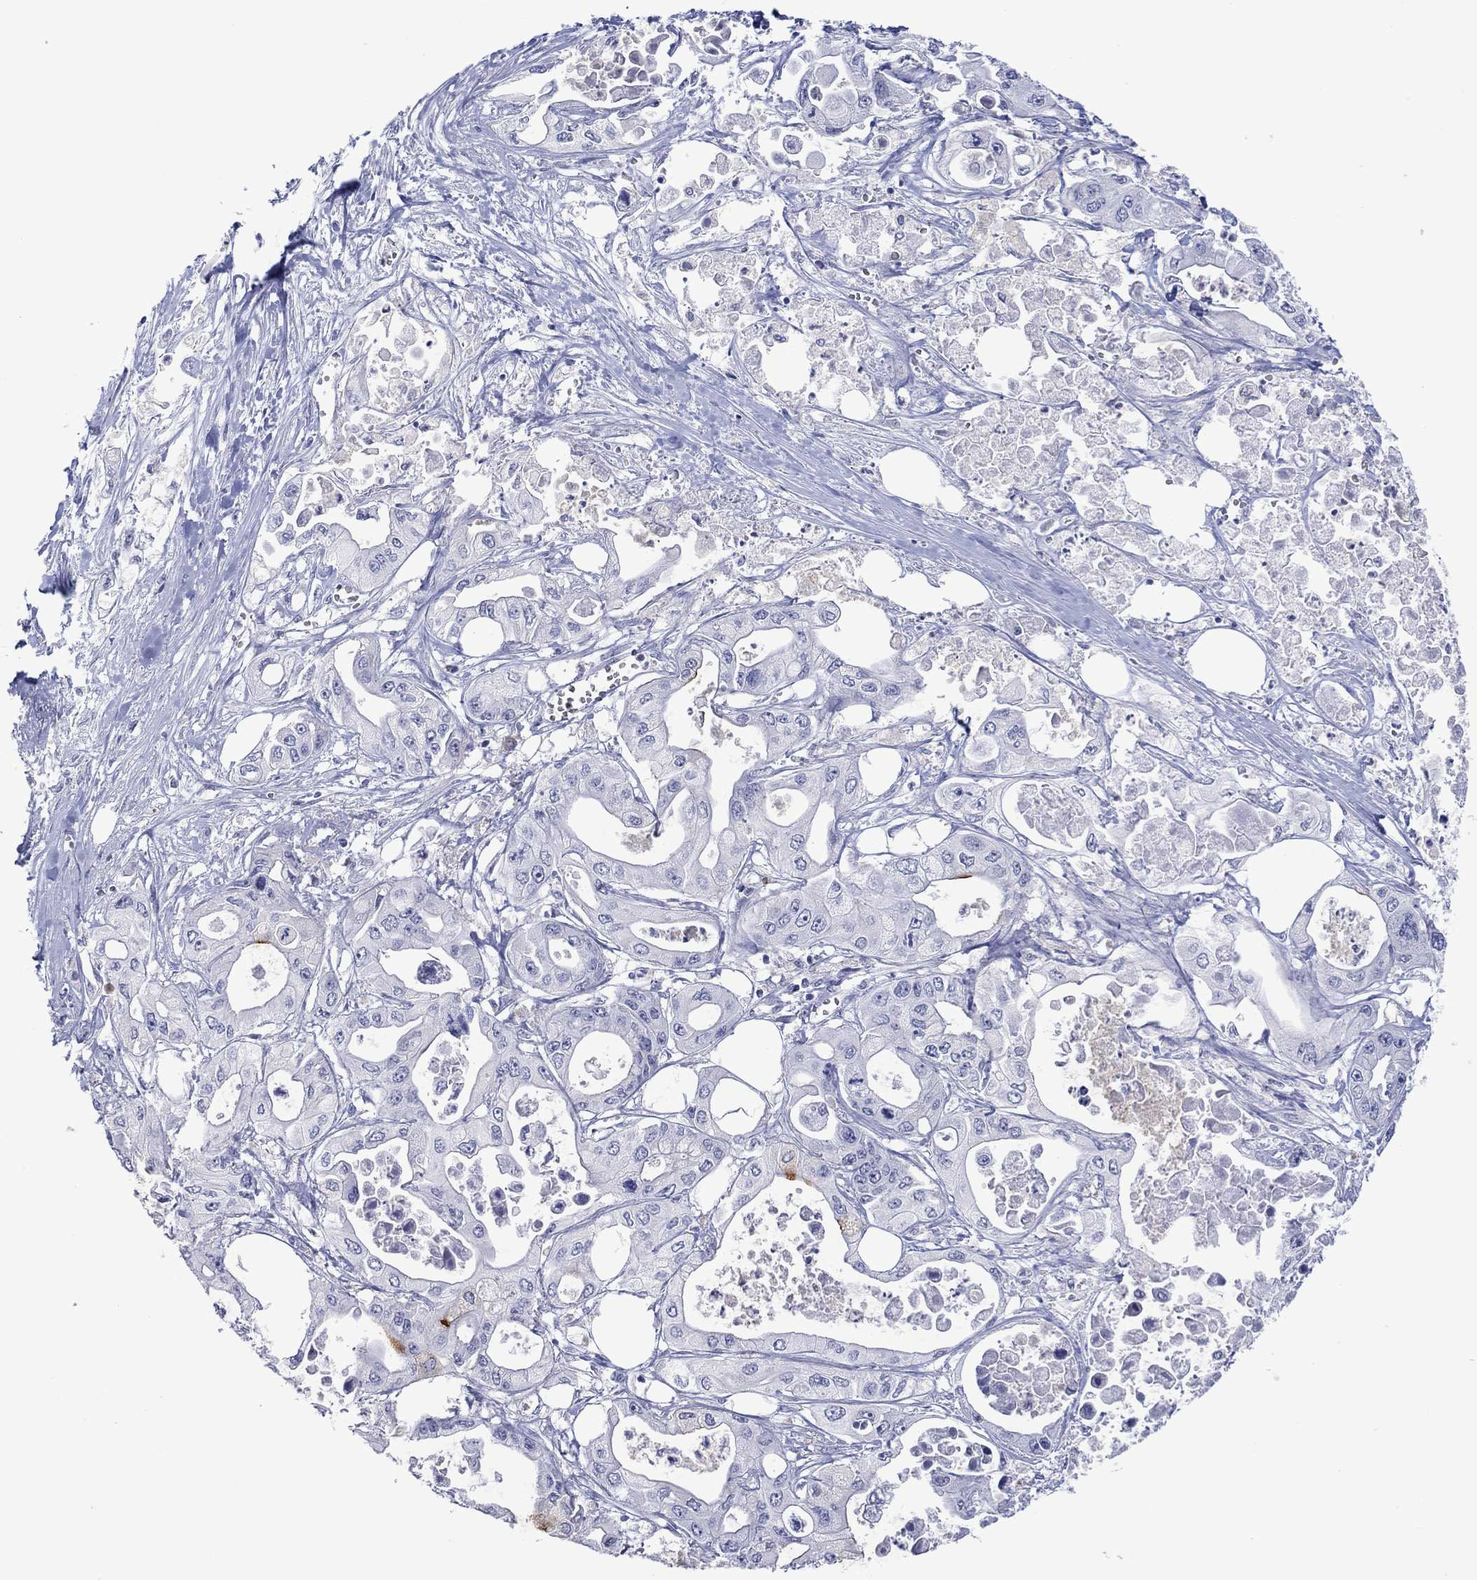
{"staining": {"intensity": "strong", "quantity": "<25%", "location": "cytoplasmic/membranous"}, "tissue": "pancreatic cancer", "cell_type": "Tumor cells", "image_type": "cancer", "snomed": [{"axis": "morphology", "description": "Adenocarcinoma, NOS"}, {"axis": "topography", "description": "Pancreas"}], "caption": "Immunohistochemistry of human pancreatic cancer shows medium levels of strong cytoplasmic/membranous expression in about <25% of tumor cells.", "gene": "FER1L6", "patient": {"sex": "male", "age": 70}}